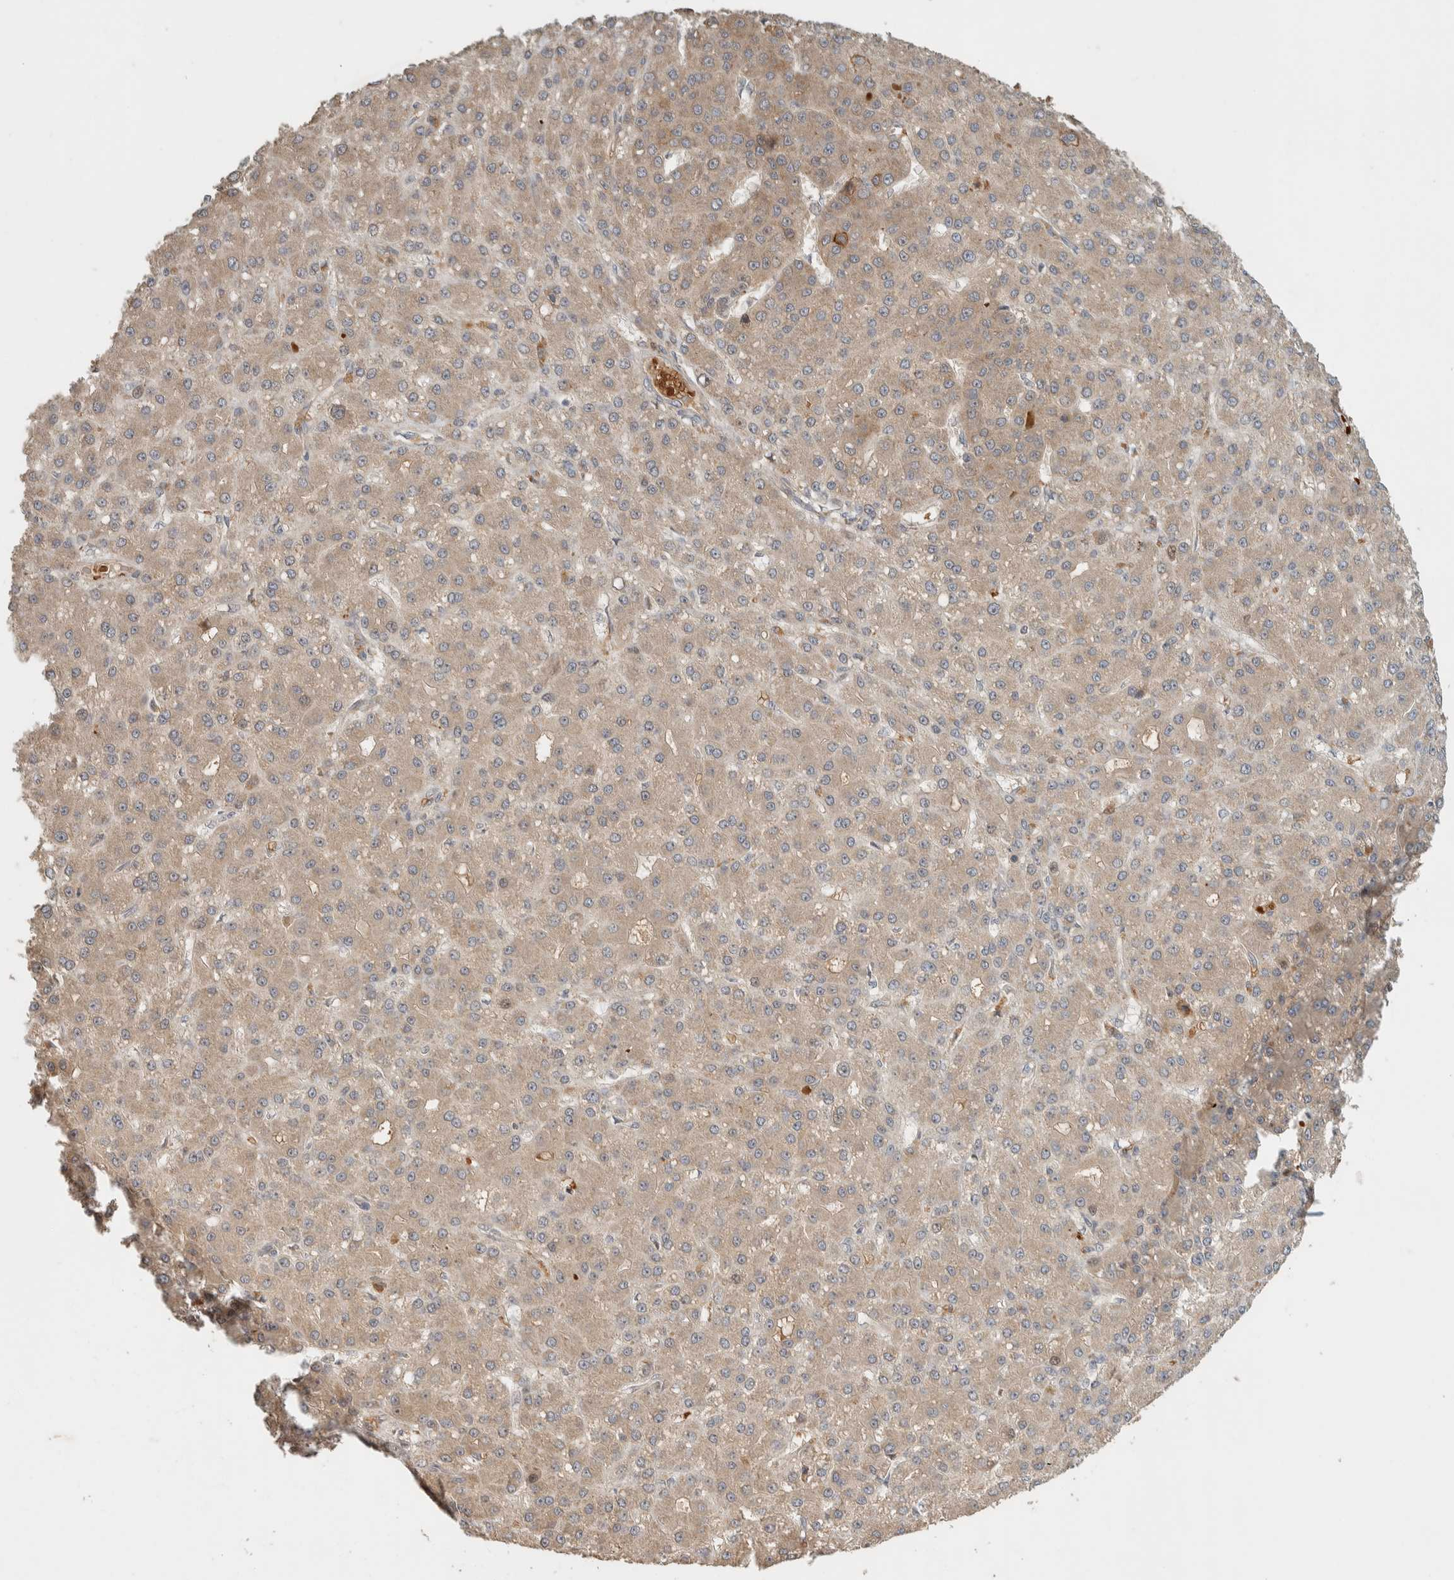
{"staining": {"intensity": "weak", "quantity": ">75%", "location": "cytoplasmic/membranous"}, "tissue": "liver cancer", "cell_type": "Tumor cells", "image_type": "cancer", "snomed": [{"axis": "morphology", "description": "Carcinoma, Hepatocellular, NOS"}, {"axis": "topography", "description": "Liver"}], "caption": "A photomicrograph showing weak cytoplasmic/membranous expression in approximately >75% of tumor cells in liver hepatocellular carcinoma, as visualized by brown immunohistochemical staining.", "gene": "ZBTB2", "patient": {"sex": "male", "age": 67}}